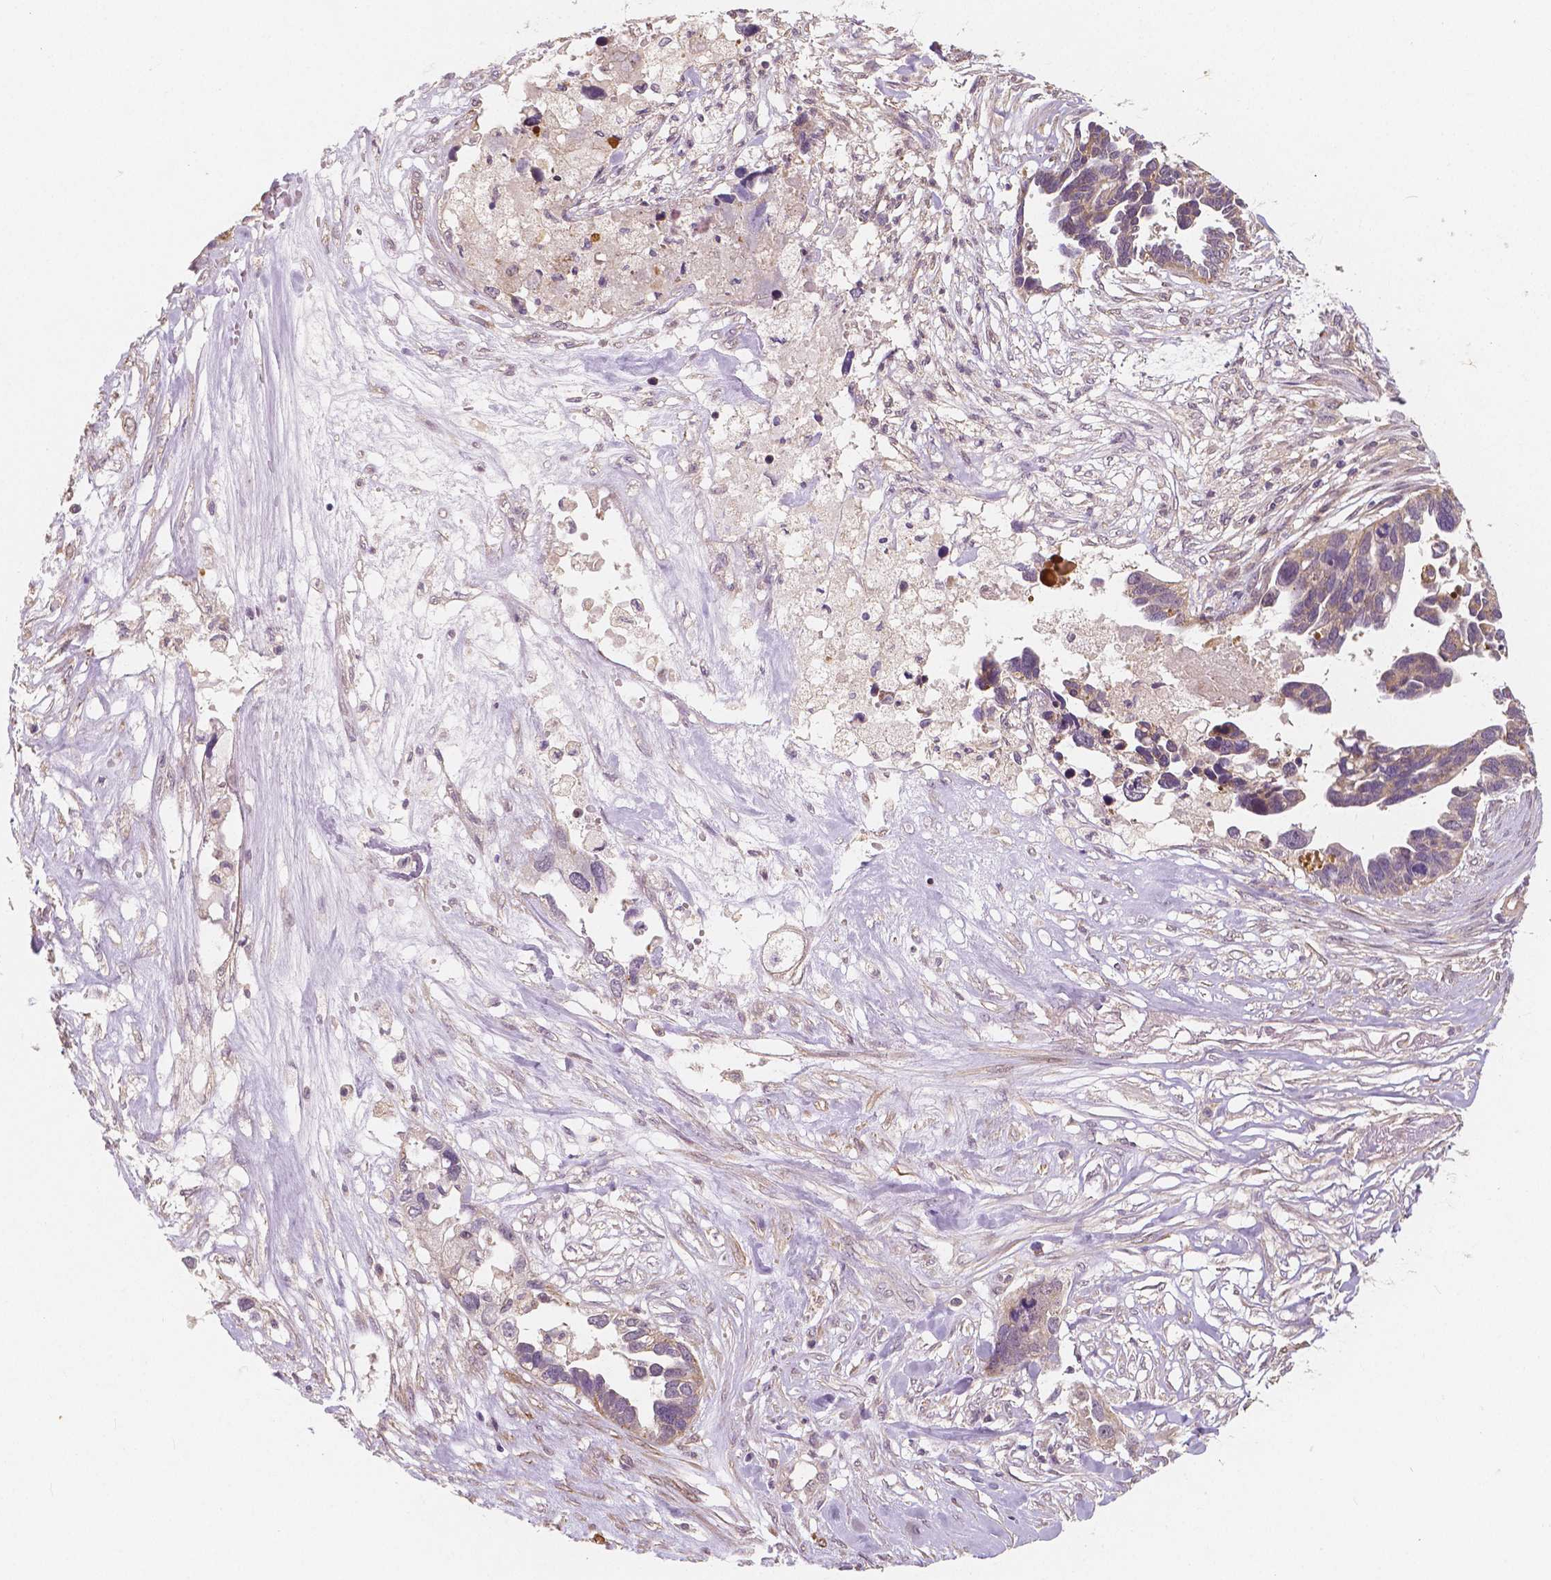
{"staining": {"intensity": "weak", "quantity": "25%-75%", "location": "cytoplasmic/membranous"}, "tissue": "ovarian cancer", "cell_type": "Tumor cells", "image_type": "cancer", "snomed": [{"axis": "morphology", "description": "Cystadenocarcinoma, serous, NOS"}, {"axis": "topography", "description": "Ovary"}], "caption": "This is an image of immunohistochemistry (IHC) staining of ovarian serous cystadenocarcinoma, which shows weak positivity in the cytoplasmic/membranous of tumor cells.", "gene": "SNX12", "patient": {"sex": "female", "age": 54}}